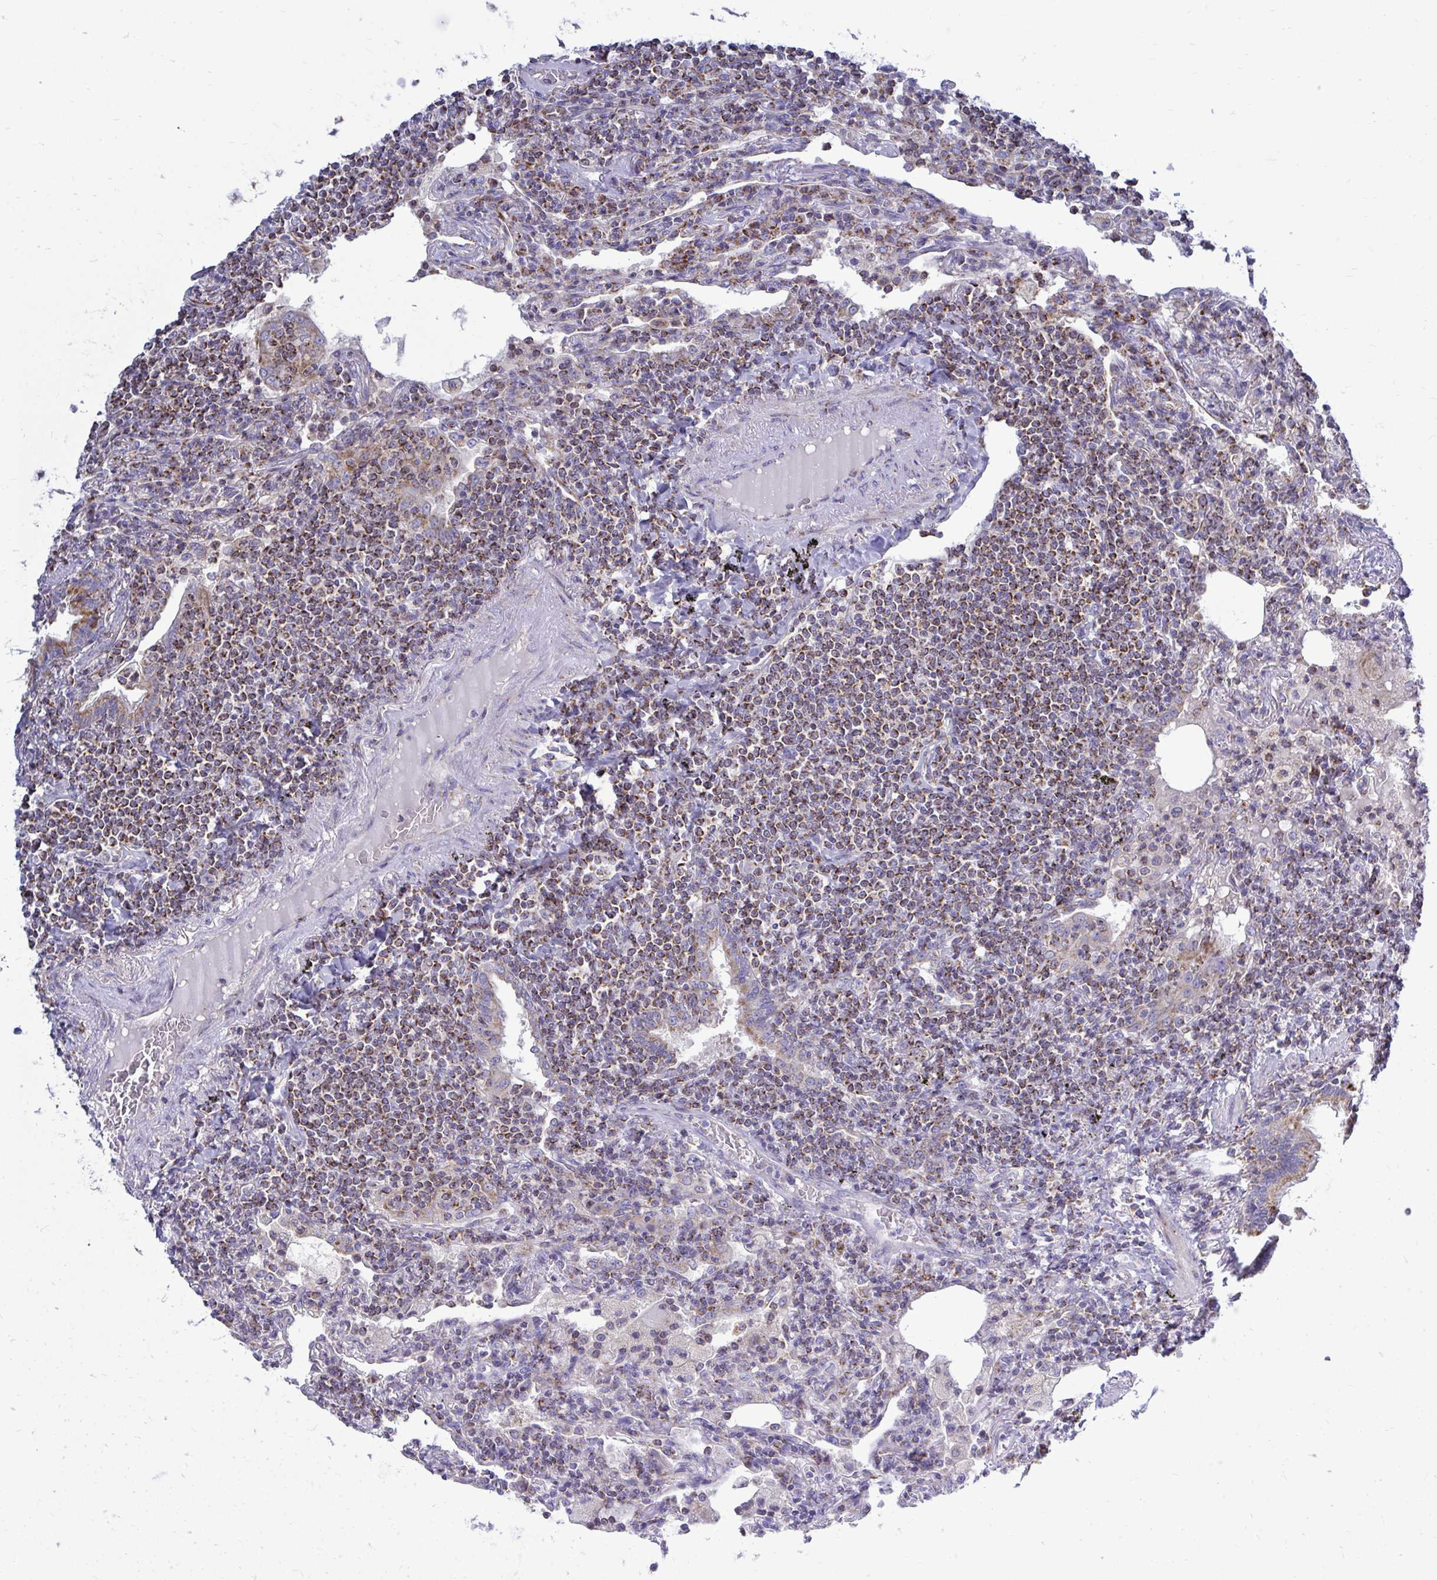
{"staining": {"intensity": "moderate", "quantity": ">75%", "location": "cytoplasmic/membranous"}, "tissue": "lymphoma", "cell_type": "Tumor cells", "image_type": "cancer", "snomed": [{"axis": "morphology", "description": "Malignant lymphoma, non-Hodgkin's type, Low grade"}, {"axis": "topography", "description": "Lung"}], "caption": "Immunohistochemistry image of human low-grade malignant lymphoma, non-Hodgkin's type stained for a protein (brown), which exhibits medium levels of moderate cytoplasmic/membranous positivity in about >75% of tumor cells.", "gene": "OR10R2", "patient": {"sex": "female", "age": 71}}